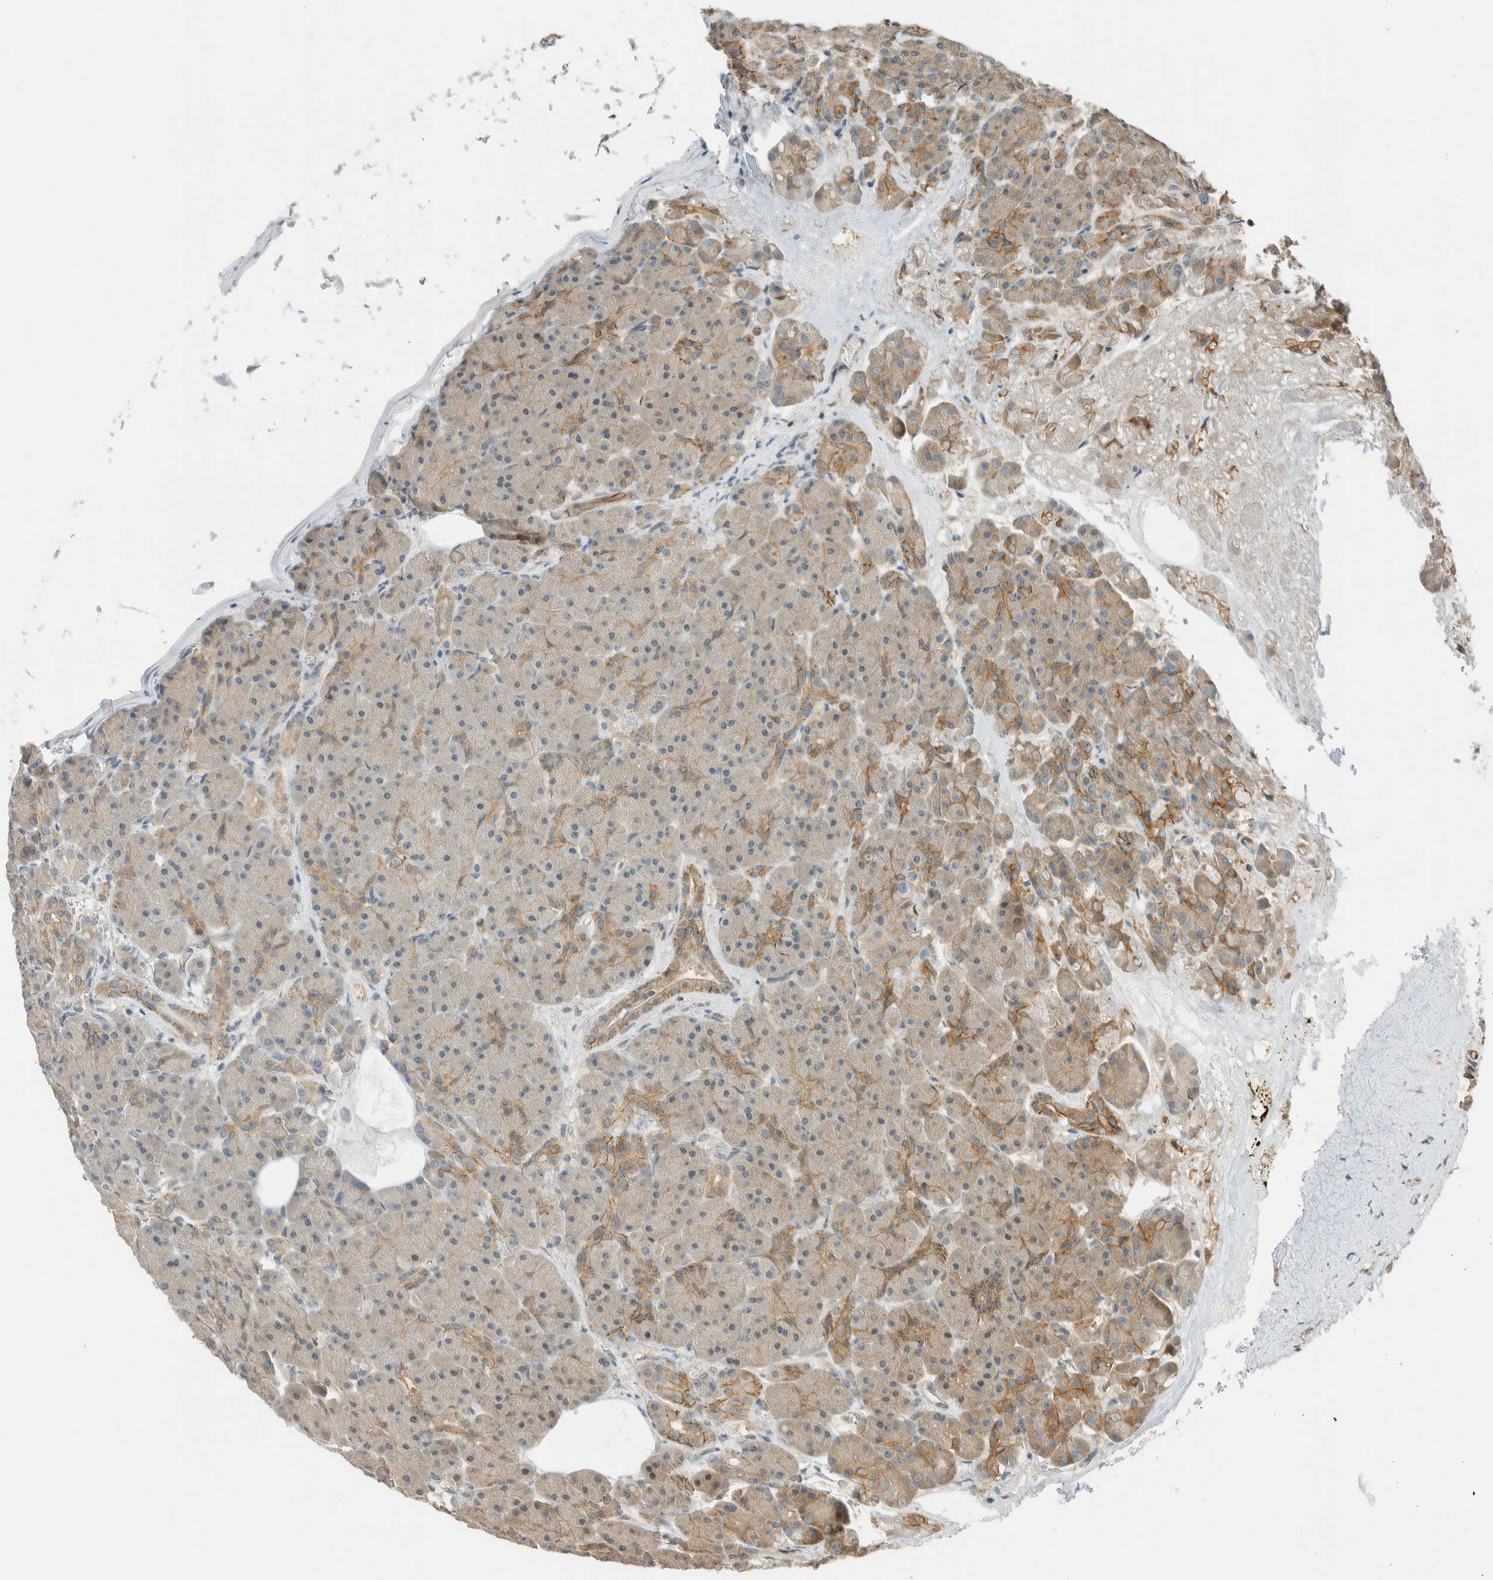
{"staining": {"intensity": "moderate", "quantity": "<25%", "location": "cytoplasmic/membranous"}, "tissue": "pancreas", "cell_type": "Exocrine glandular cells", "image_type": "normal", "snomed": [{"axis": "morphology", "description": "Normal tissue, NOS"}, {"axis": "topography", "description": "Pancreas"}], "caption": "Immunohistochemical staining of unremarkable pancreas demonstrates low levels of moderate cytoplasmic/membranous positivity in about <25% of exocrine glandular cells.", "gene": "NIBAN2", "patient": {"sex": "male", "age": 63}}